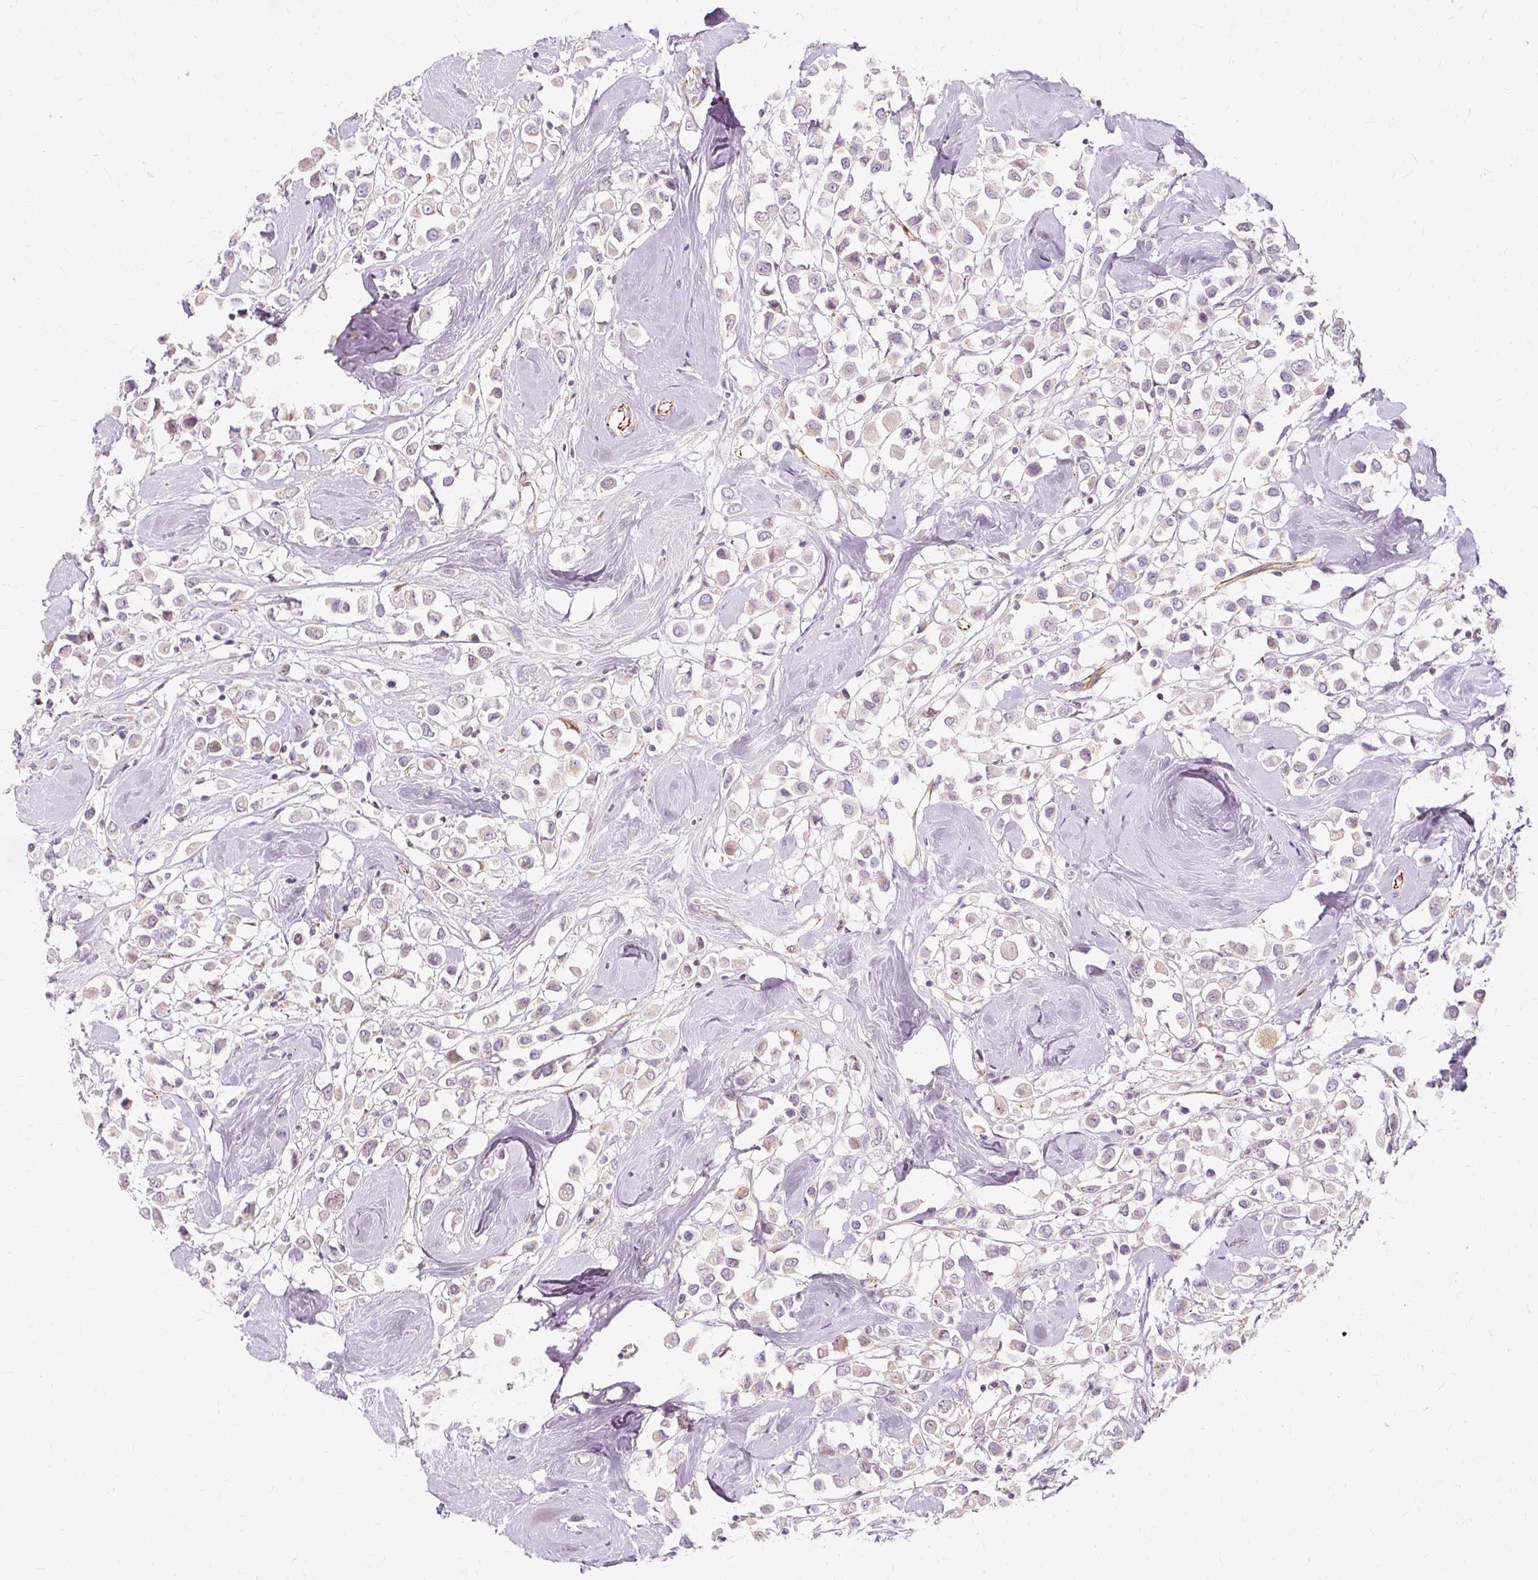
{"staining": {"intensity": "weak", "quantity": "<25%", "location": "cytoplasmic/membranous"}, "tissue": "breast cancer", "cell_type": "Tumor cells", "image_type": "cancer", "snomed": [{"axis": "morphology", "description": "Duct carcinoma"}, {"axis": "topography", "description": "Breast"}], "caption": "Breast infiltrating ductal carcinoma stained for a protein using immunohistochemistry (IHC) exhibits no expression tumor cells.", "gene": "MMACHC", "patient": {"sex": "female", "age": 61}}